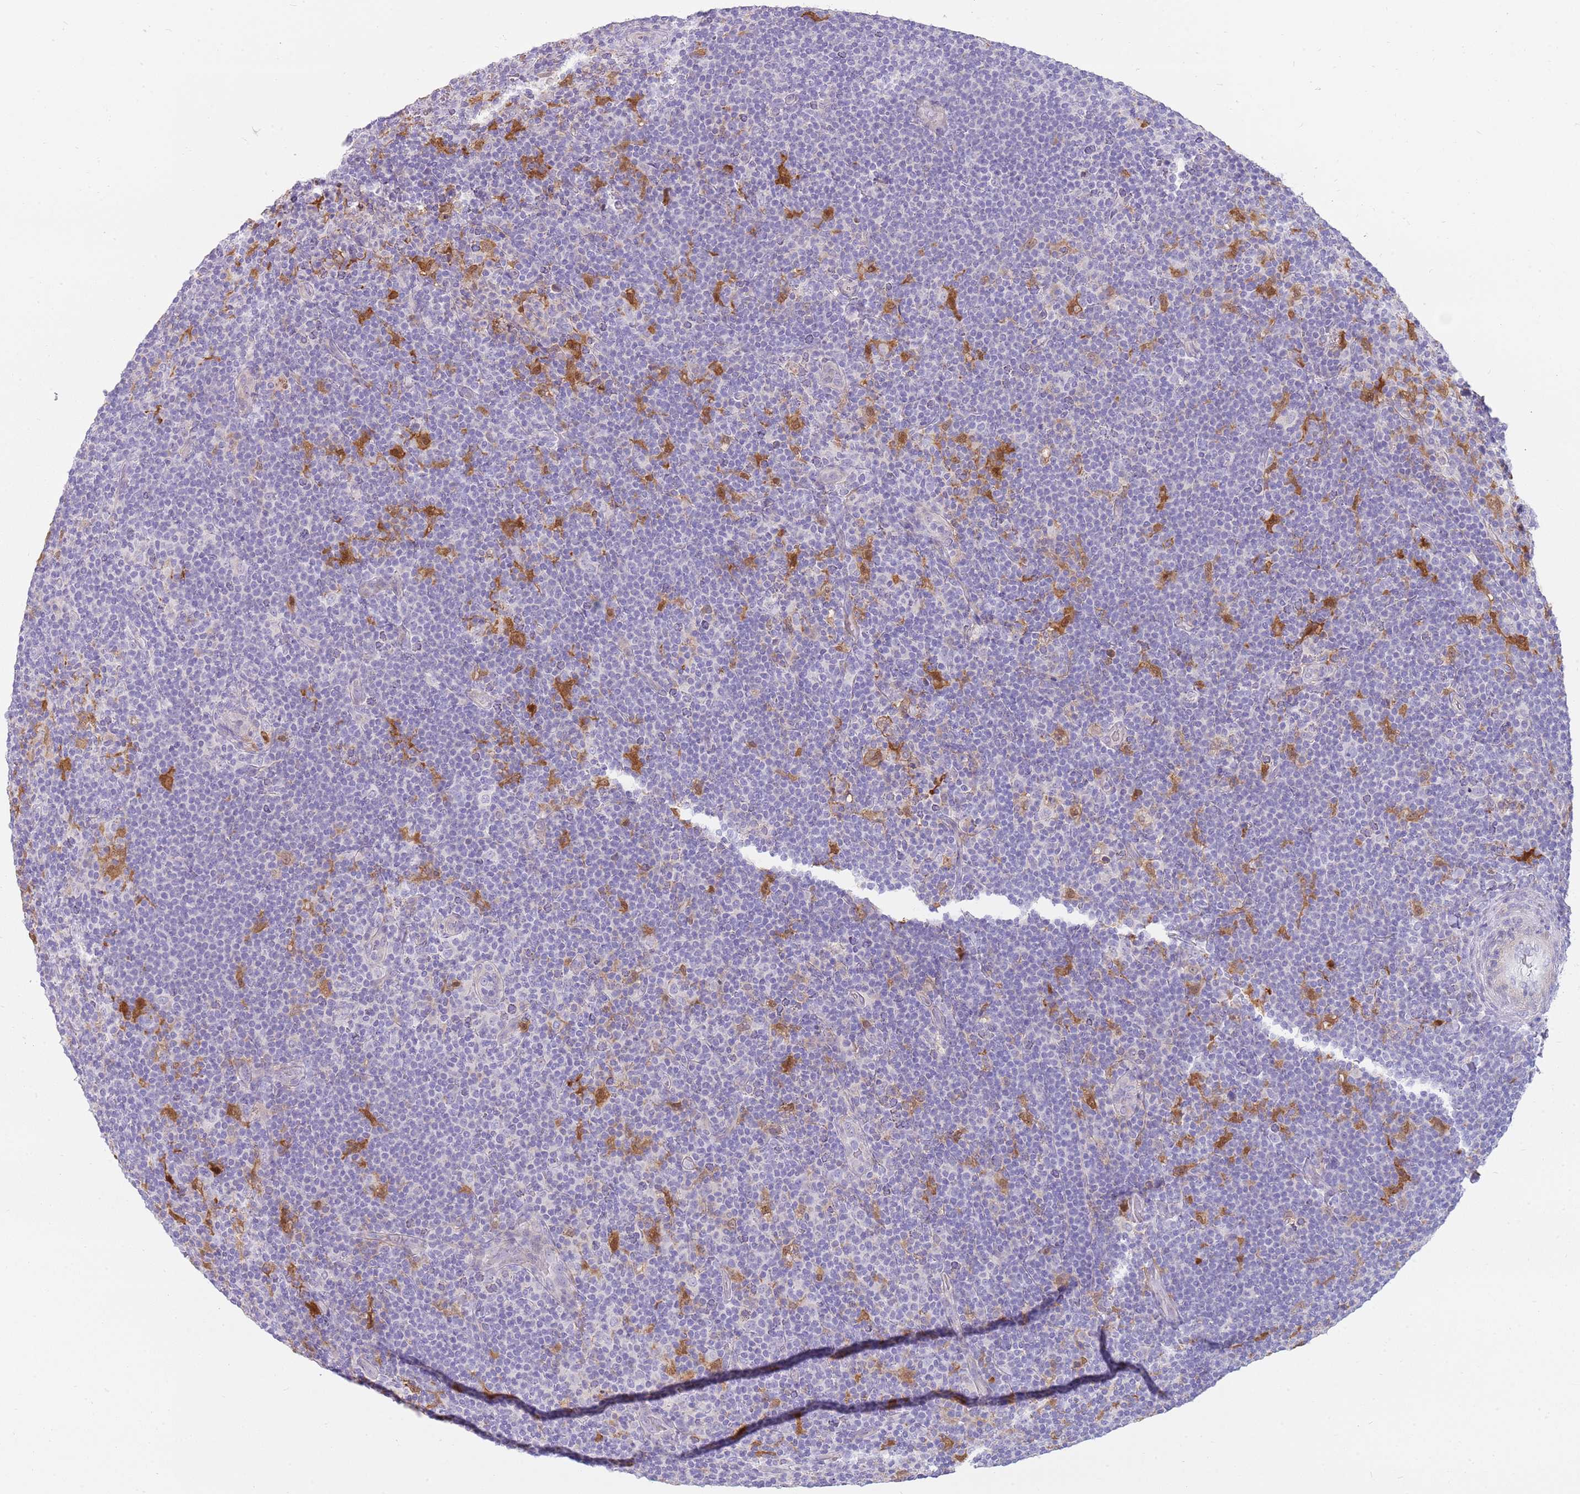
{"staining": {"intensity": "negative", "quantity": "none", "location": "none"}, "tissue": "lymphoma", "cell_type": "Tumor cells", "image_type": "cancer", "snomed": [{"axis": "morphology", "description": "Hodgkin's disease, NOS"}, {"axis": "topography", "description": "Lymph node"}], "caption": "A high-resolution image shows immunohistochemistry (IHC) staining of Hodgkin's disease, which exhibits no significant expression in tumor cells. (DAB (3,3'-diaminobenzidine) immunohistochemistry, high magnification).", "gene": "DIPK1C", "patient": {"sex": "female", "age": 57}}